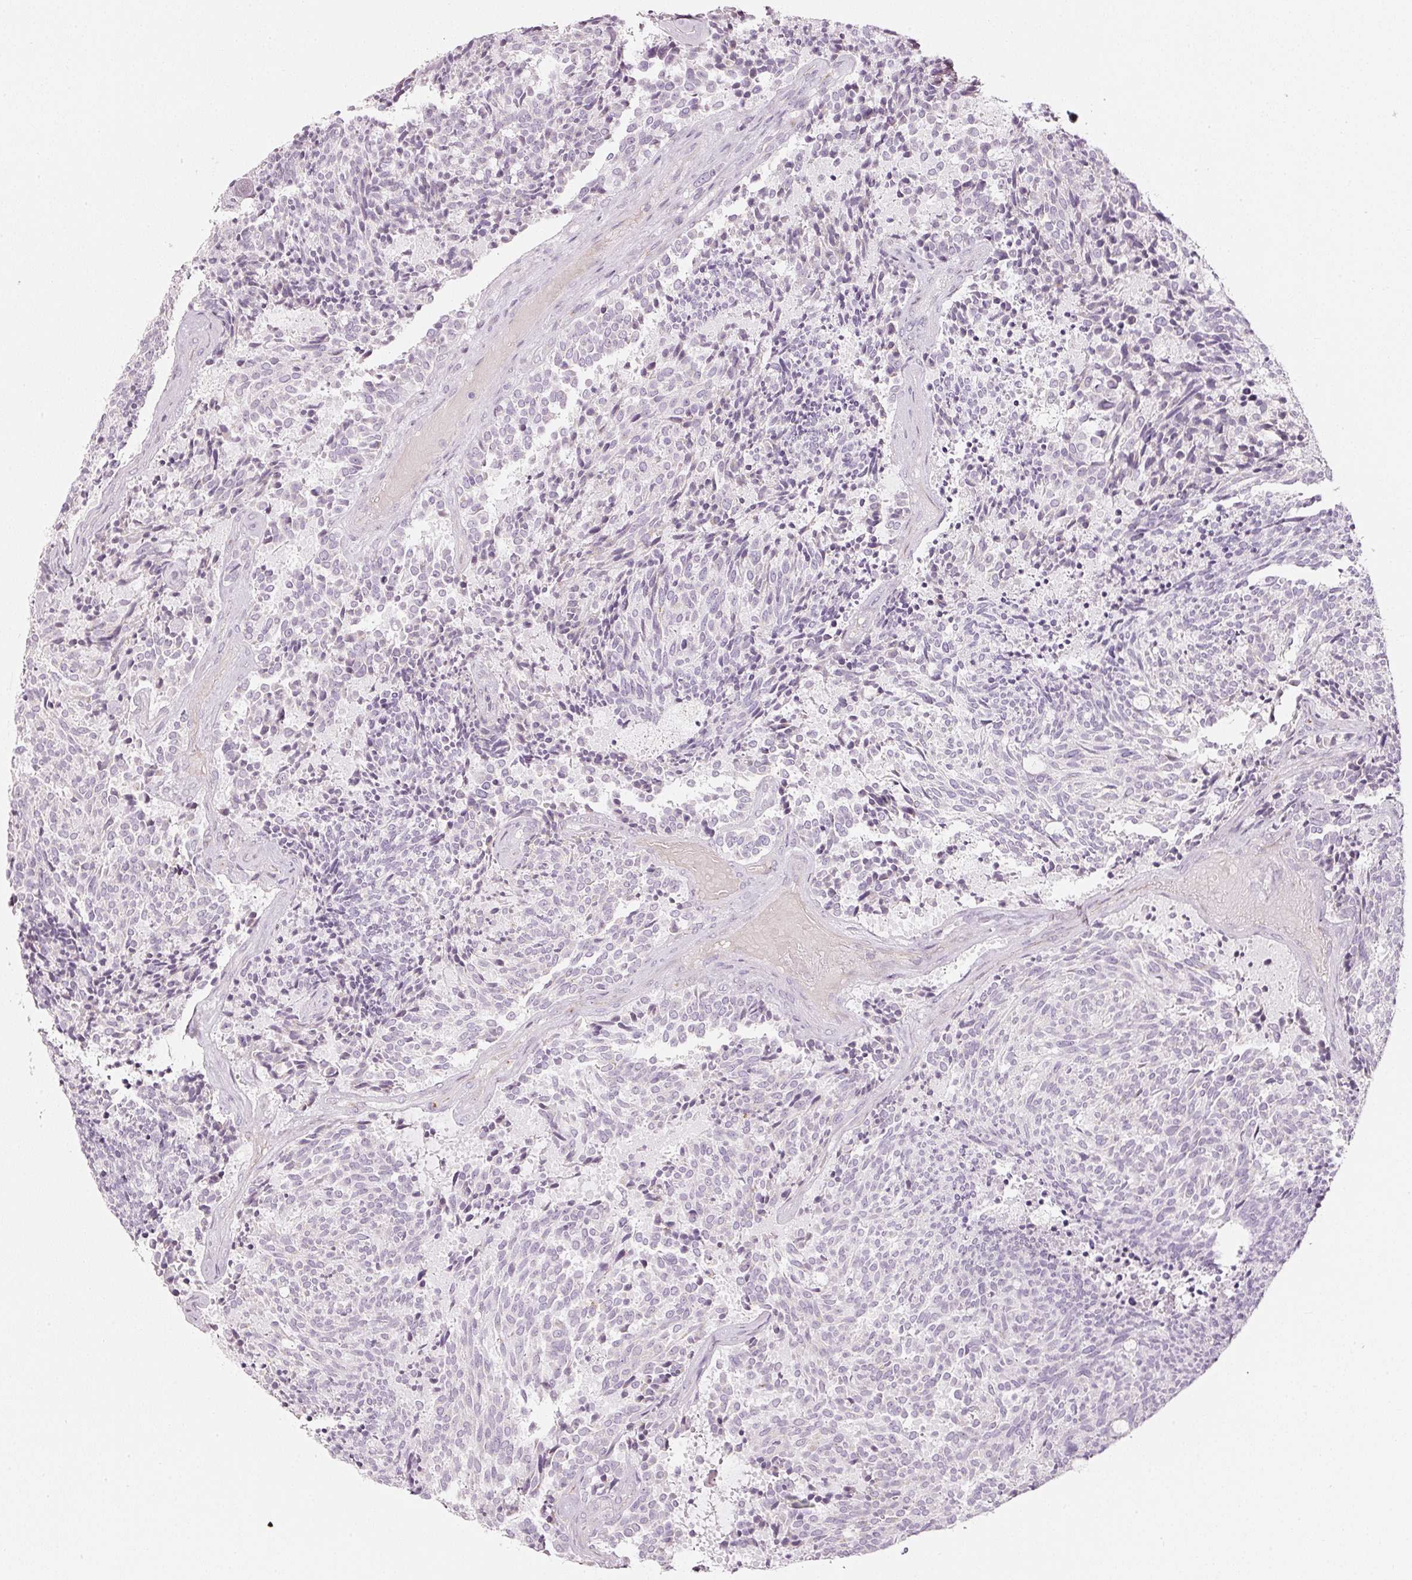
{"staining": {"intensity": "negative", "quantity": "none", "location": "none"}, "tissue": "carcinoid", "cell_type": "Tumor cells", "image_type": "cancer", "snomed": [{"axis": "morphology", "description": "Carcinoid, malignant, NOS"}, {"axis": "topography", "description": "Pancreas"}], "caption": "Tumor cells show no significant expression in carcinoid (malignant).", "gene": "SDF4", "patient": {"sex": "female", "age": 54}}